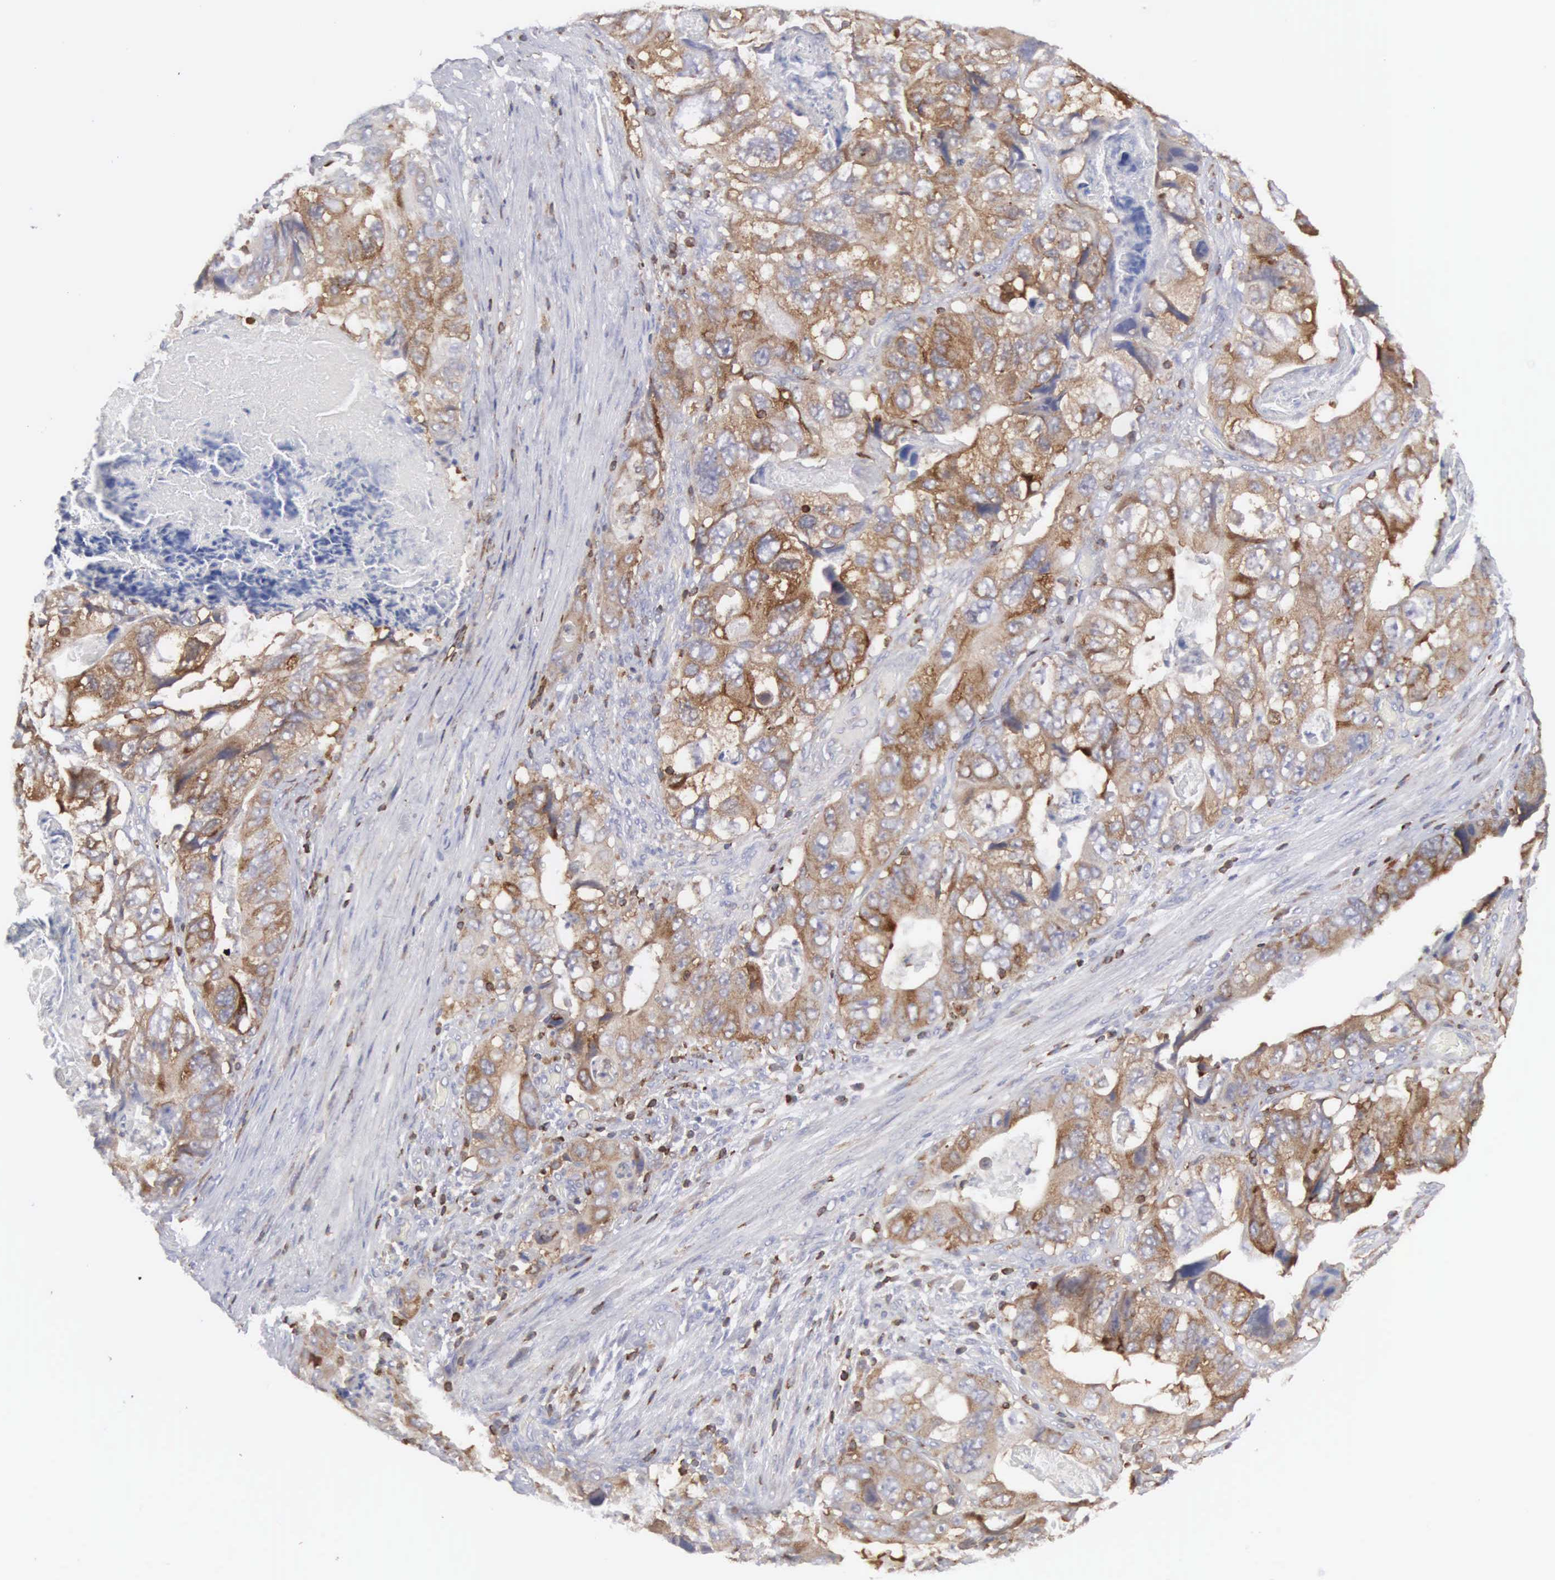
{"staining": {"intensity": "moderate", "quantity": ">75%", "location": "cytoplasmic/membranous"}, "tissue": "prostate cancer", "cell_type": "Tumor cells", "image_type": "cancer", "snomed": [{"axis": "morphology", "description": "Adenocarcinoma, Medium grade"}, {"axis": "topography", "description": "Prostate"}], "caption": "IHC of human prostate cancer (medium-grade adenocarcinoma) reveals medium levels of moderate cytoplasmic/membranous positivity in about >75% of tumor cells. (IHC, brightfield microscopy, high magnification).", "gene": "SH3BP1", "patient": {"sex": "male", "age": 59}}